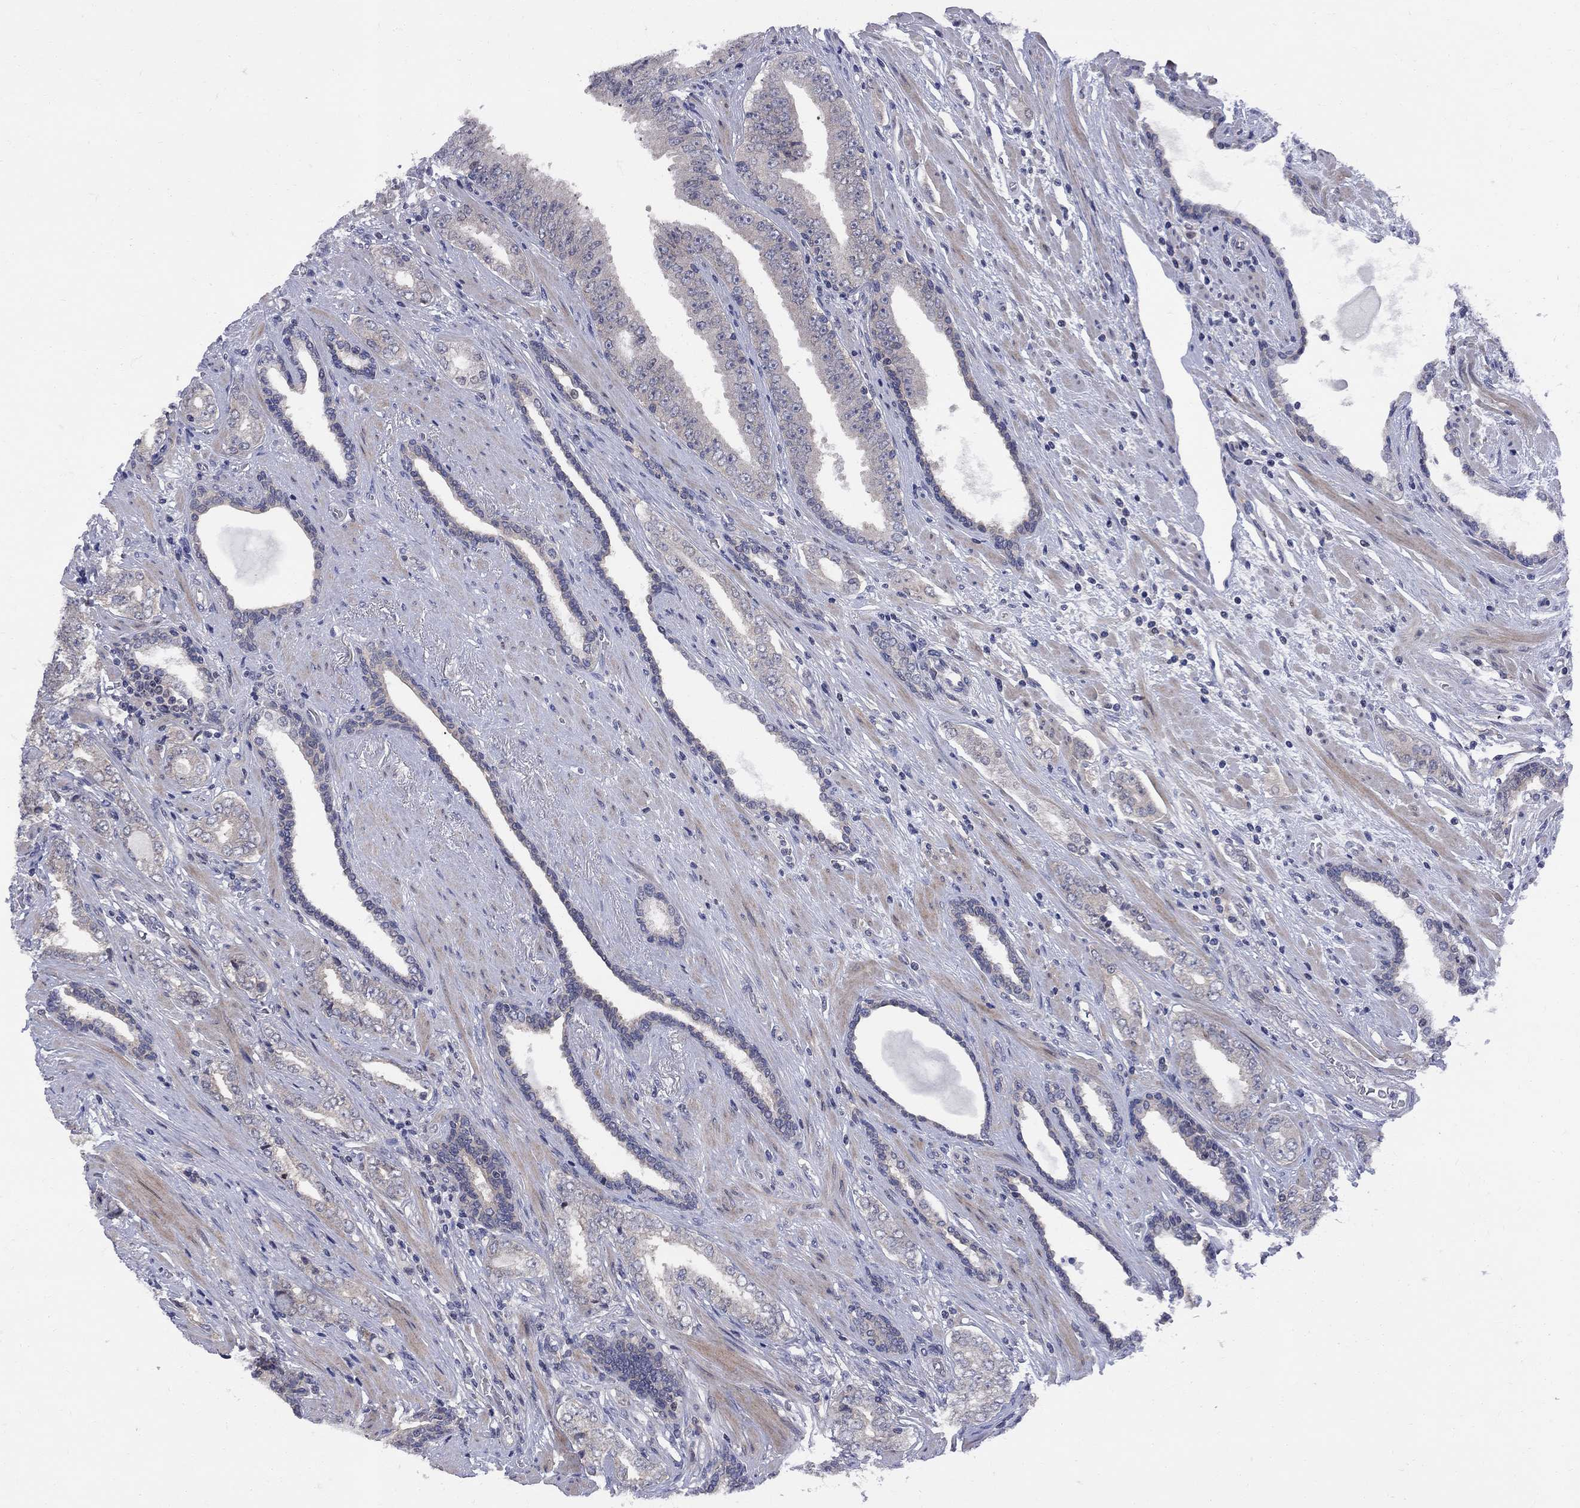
{"staining": {"intensity": "weak", "quantity": "<25%", "location": "cytoplasmic/membranous"}, "tissue": "prostate cancer", "cell_type": "Tumor cells", "image_type": "cancer", "snomed": [{"axis": "morphology", "description": "Adenocarcinoma, Low grade"}, {"axis": "topography", "description": "Prostate and seminal vesicle, NOS"}], "caption": "High magnification brightfield microscopy of prostate cancer stained with DAB (3,3'-diaminobenzidine) (brown) and counterstained with hematoxylin (blue): tumor cells show no significant staining. (DAB (3,3'-diaminobenzidine) immunohistochemistry visualized using brightfield microscopy, high magnification).", "gene": "CNOT11", "patient": {"sex": "male", "age": 61}}